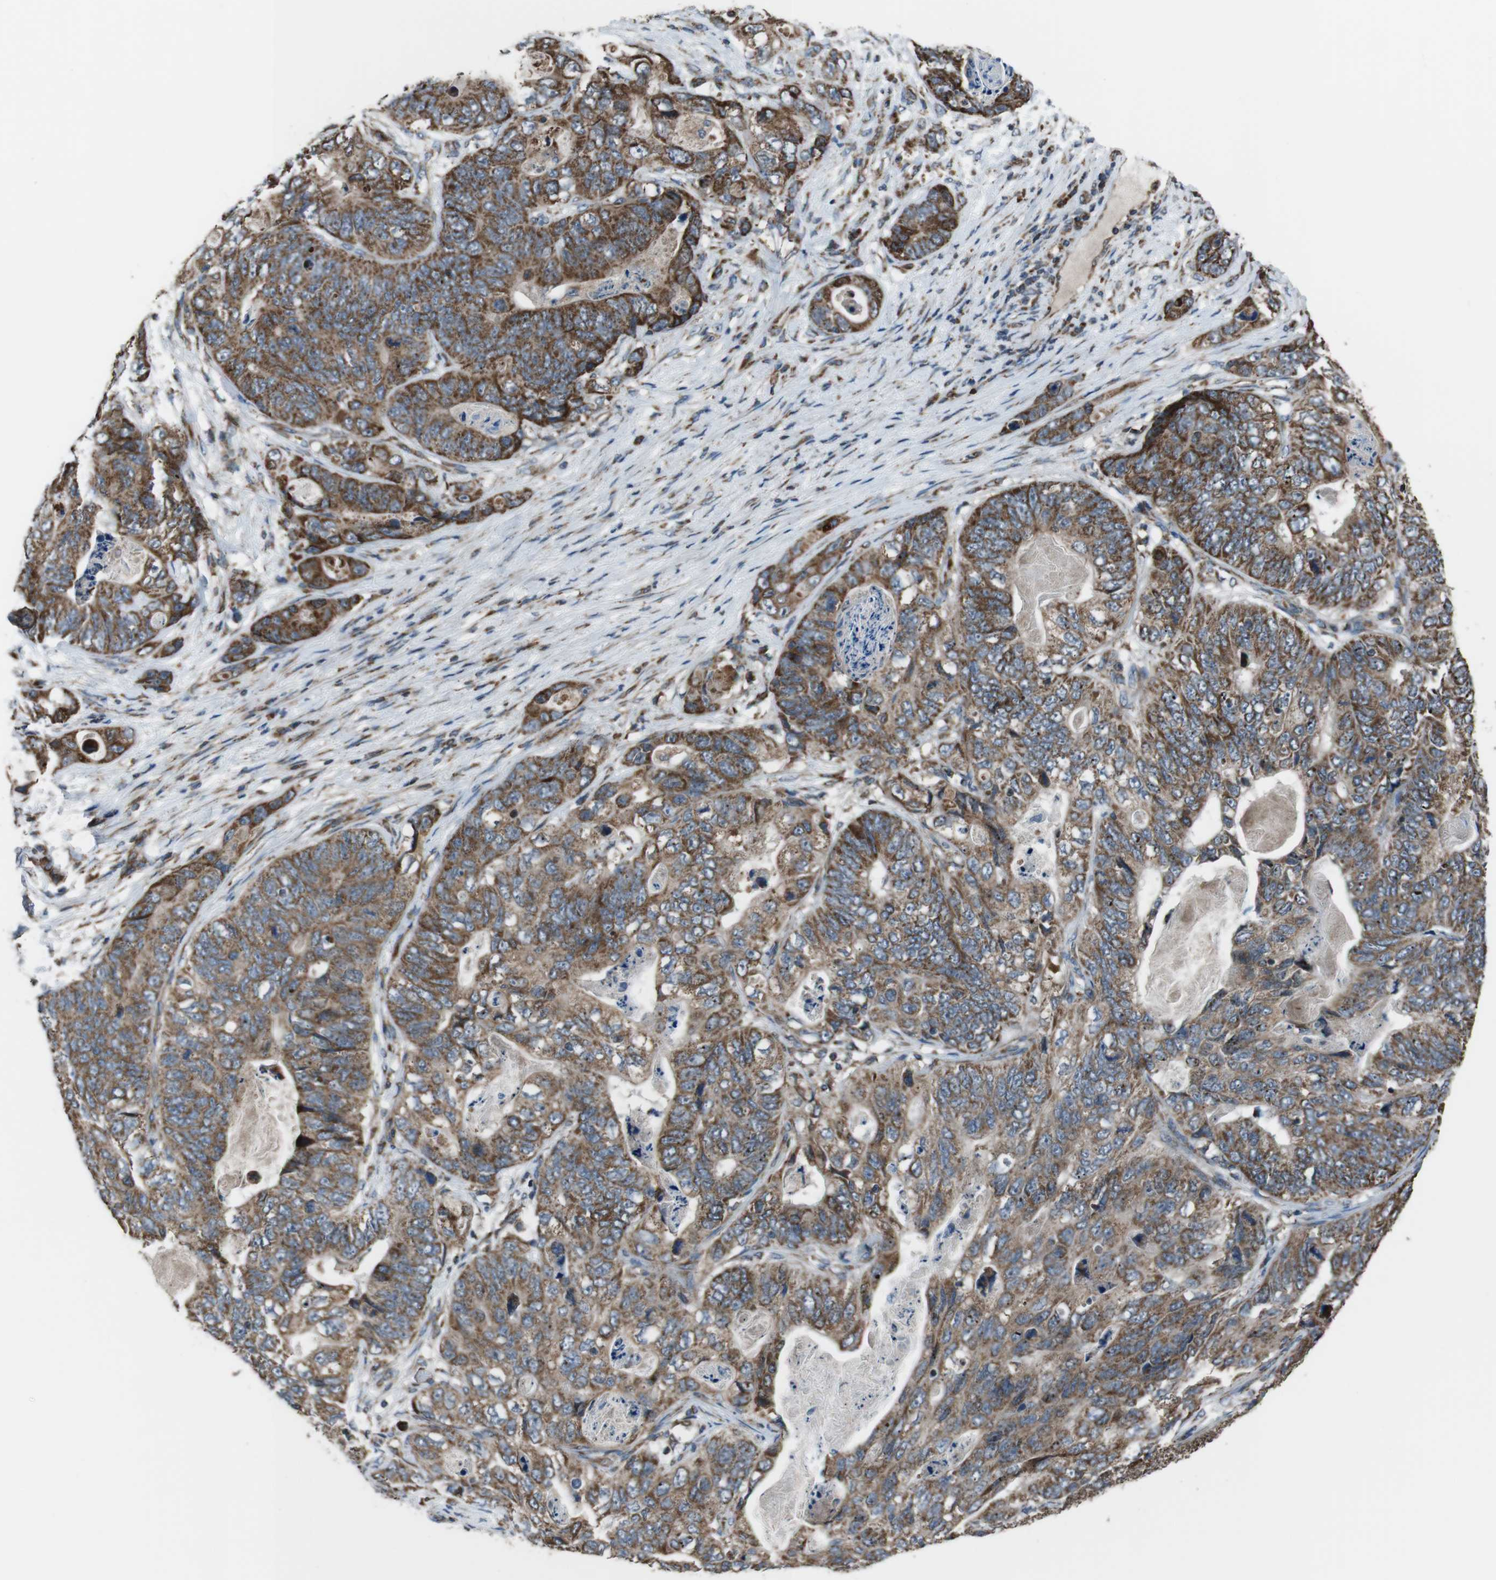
{"staining": {"intensity": "moderate", "quantity": ">75%", "location": "cytoplasmic/membranous"}, "tissue": "stomach cancer", "cell_type": "Tumor cells", "image_type": "cancer", "snomed": [{"axis": "morphology", "description": "Adenocarcinoma, NOS"}, {"axis": "topography", "description": "Stomach"}], "caption": "Stomach adenocarcinoma tissue demonstrates moderate cytoplasmic/membranous positivity in approximately >75% of tumor cells", "gene": "GIMAP8", "patient": {"sex": "female", "age": 89}}